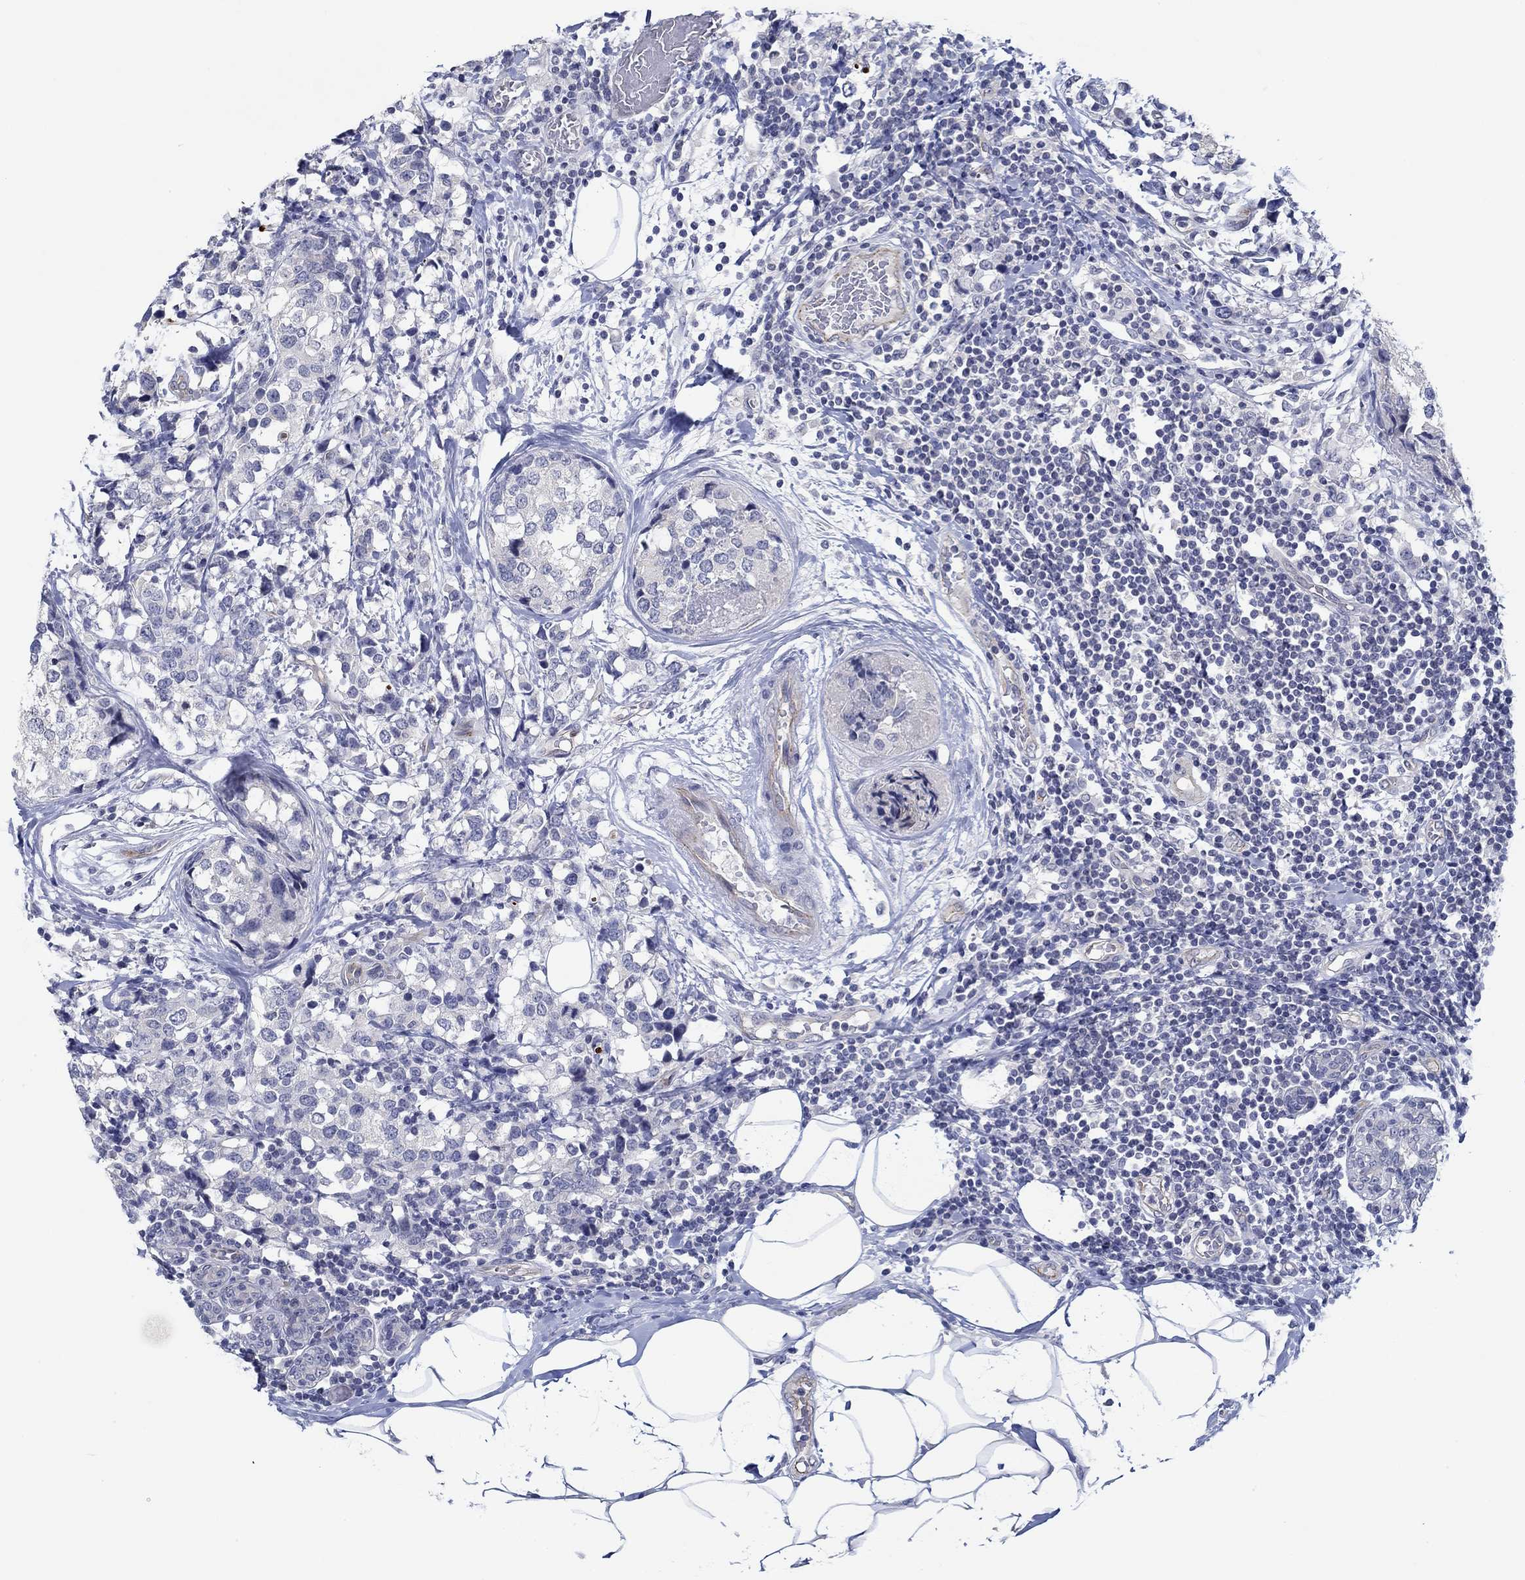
{"staining": {"intensity": "negative", "quantity": "none", "location": "none"}, "tissue": "breast cancer", "cell_type": "Tumor cells", "image_type": "cancer", "snomed": [{"axis": "morphology", "description": "Lobular carcinoma"}, {"axis": "topography", "description": "Breast"}], "caption": "IHC histopathology image of neoplastic tissue: lobular carcinoma (breast) stained with DAB (3,3'-diaminobenzidine) displays no significant protein positivity in tumor cells. (DAB (3,3'-diaminobenzidine) immunohistochemistry (IHC) visualized using brightfield microscopy, high magnification).", "gene": "GJA5", "patient": {"sex": "female", "age": 59}}